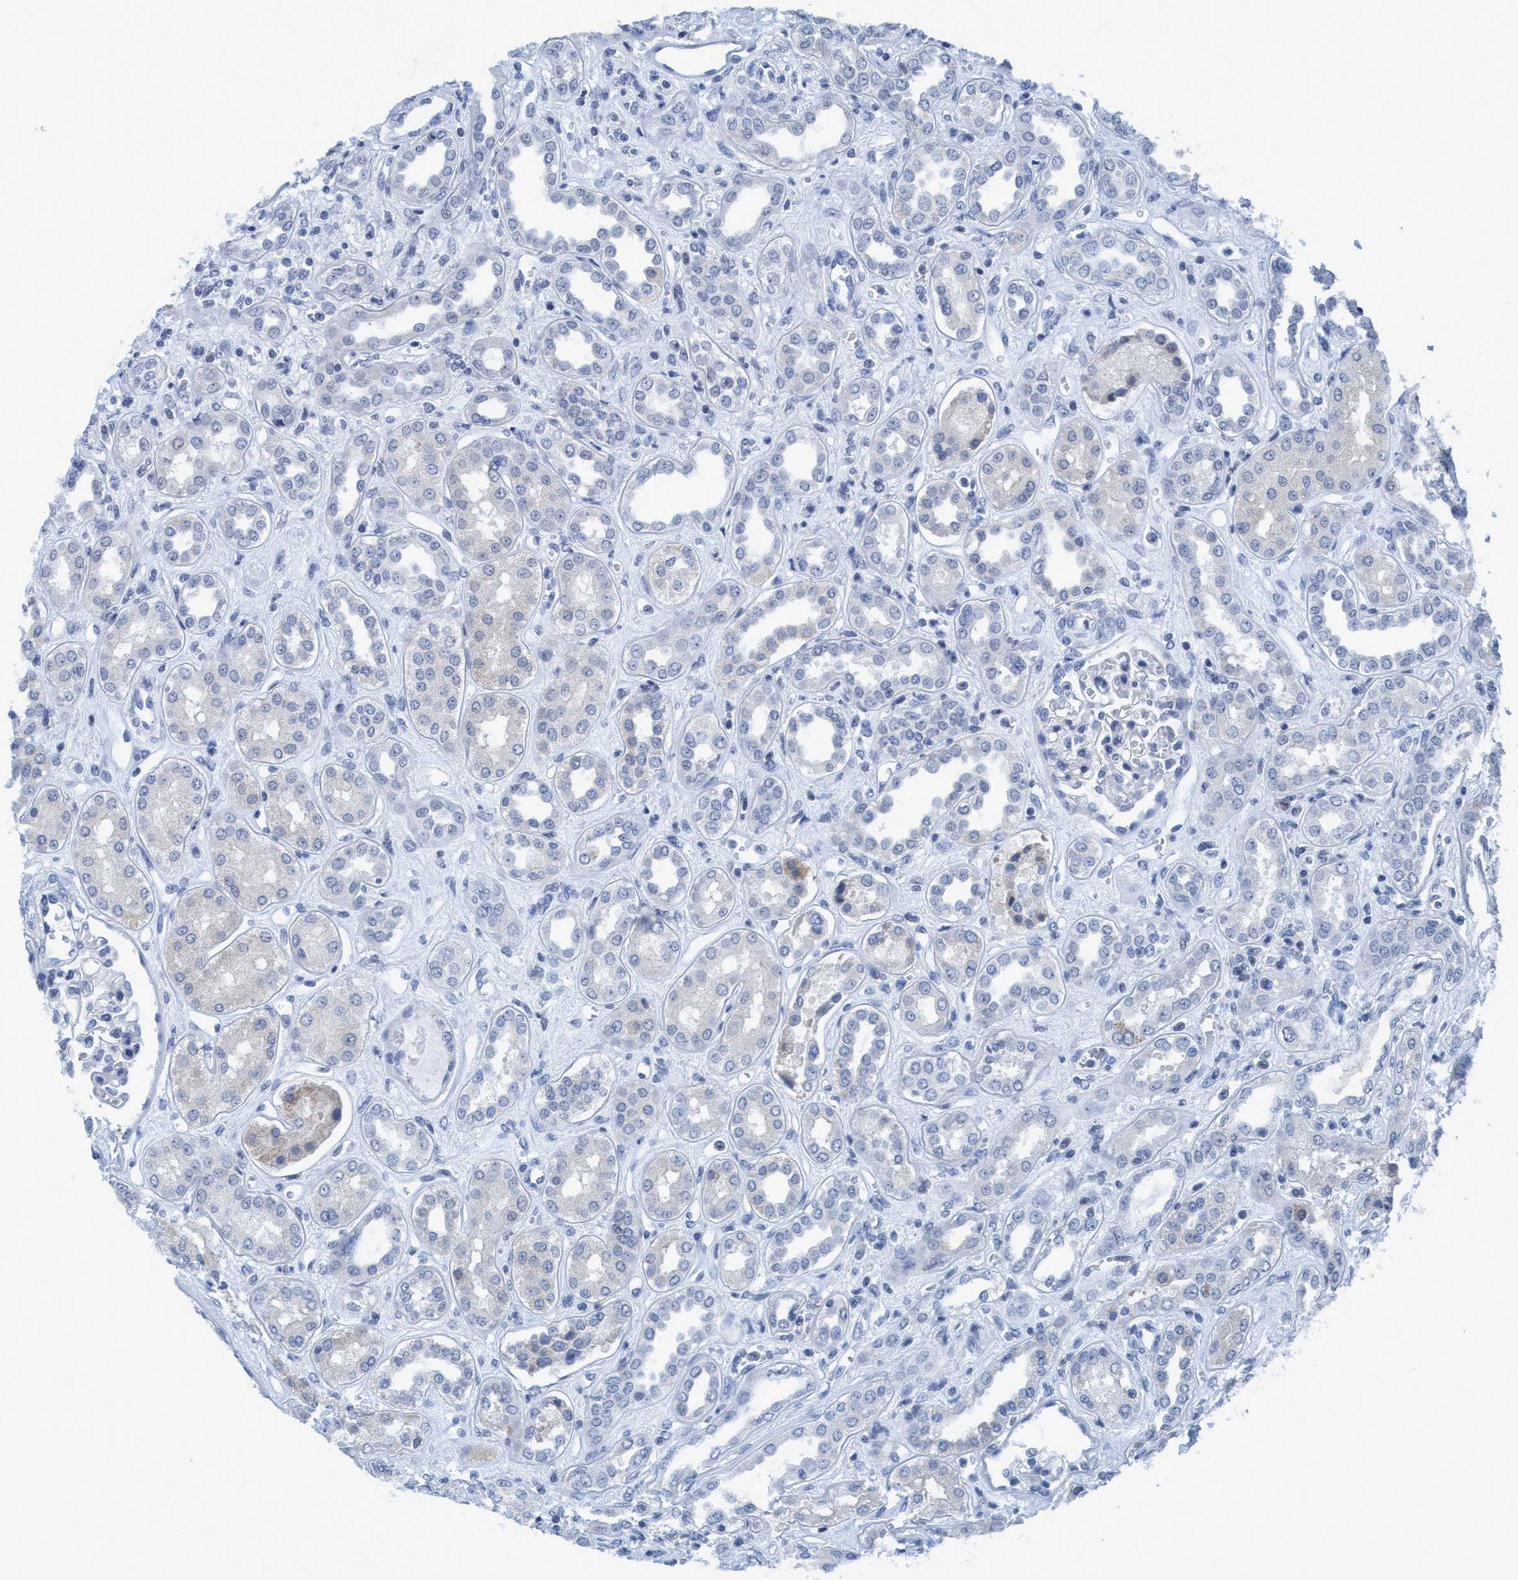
{"staining": {"intensity": "negative", "quantity": "none", "location": "none"}, "tissue": "kidney", "cell_type": "Cells in glomeruli", "image_type": "normal", "snomed": [{"axis": "morphology", "description": "Normal tissue, NOS"}, {"axis": "topography", "description": "Kidney"}], "caption": "High power microscopy micrograph of an immunohistochemistry photomicrograph of normal kidney, revealing no significant staining in cells in glomeruli. (DAB (3,3'-diaminobenzidine) IHC, high magnification).", "gene": "DNAI1", "patient": {"sex": "male", "age": 59}}